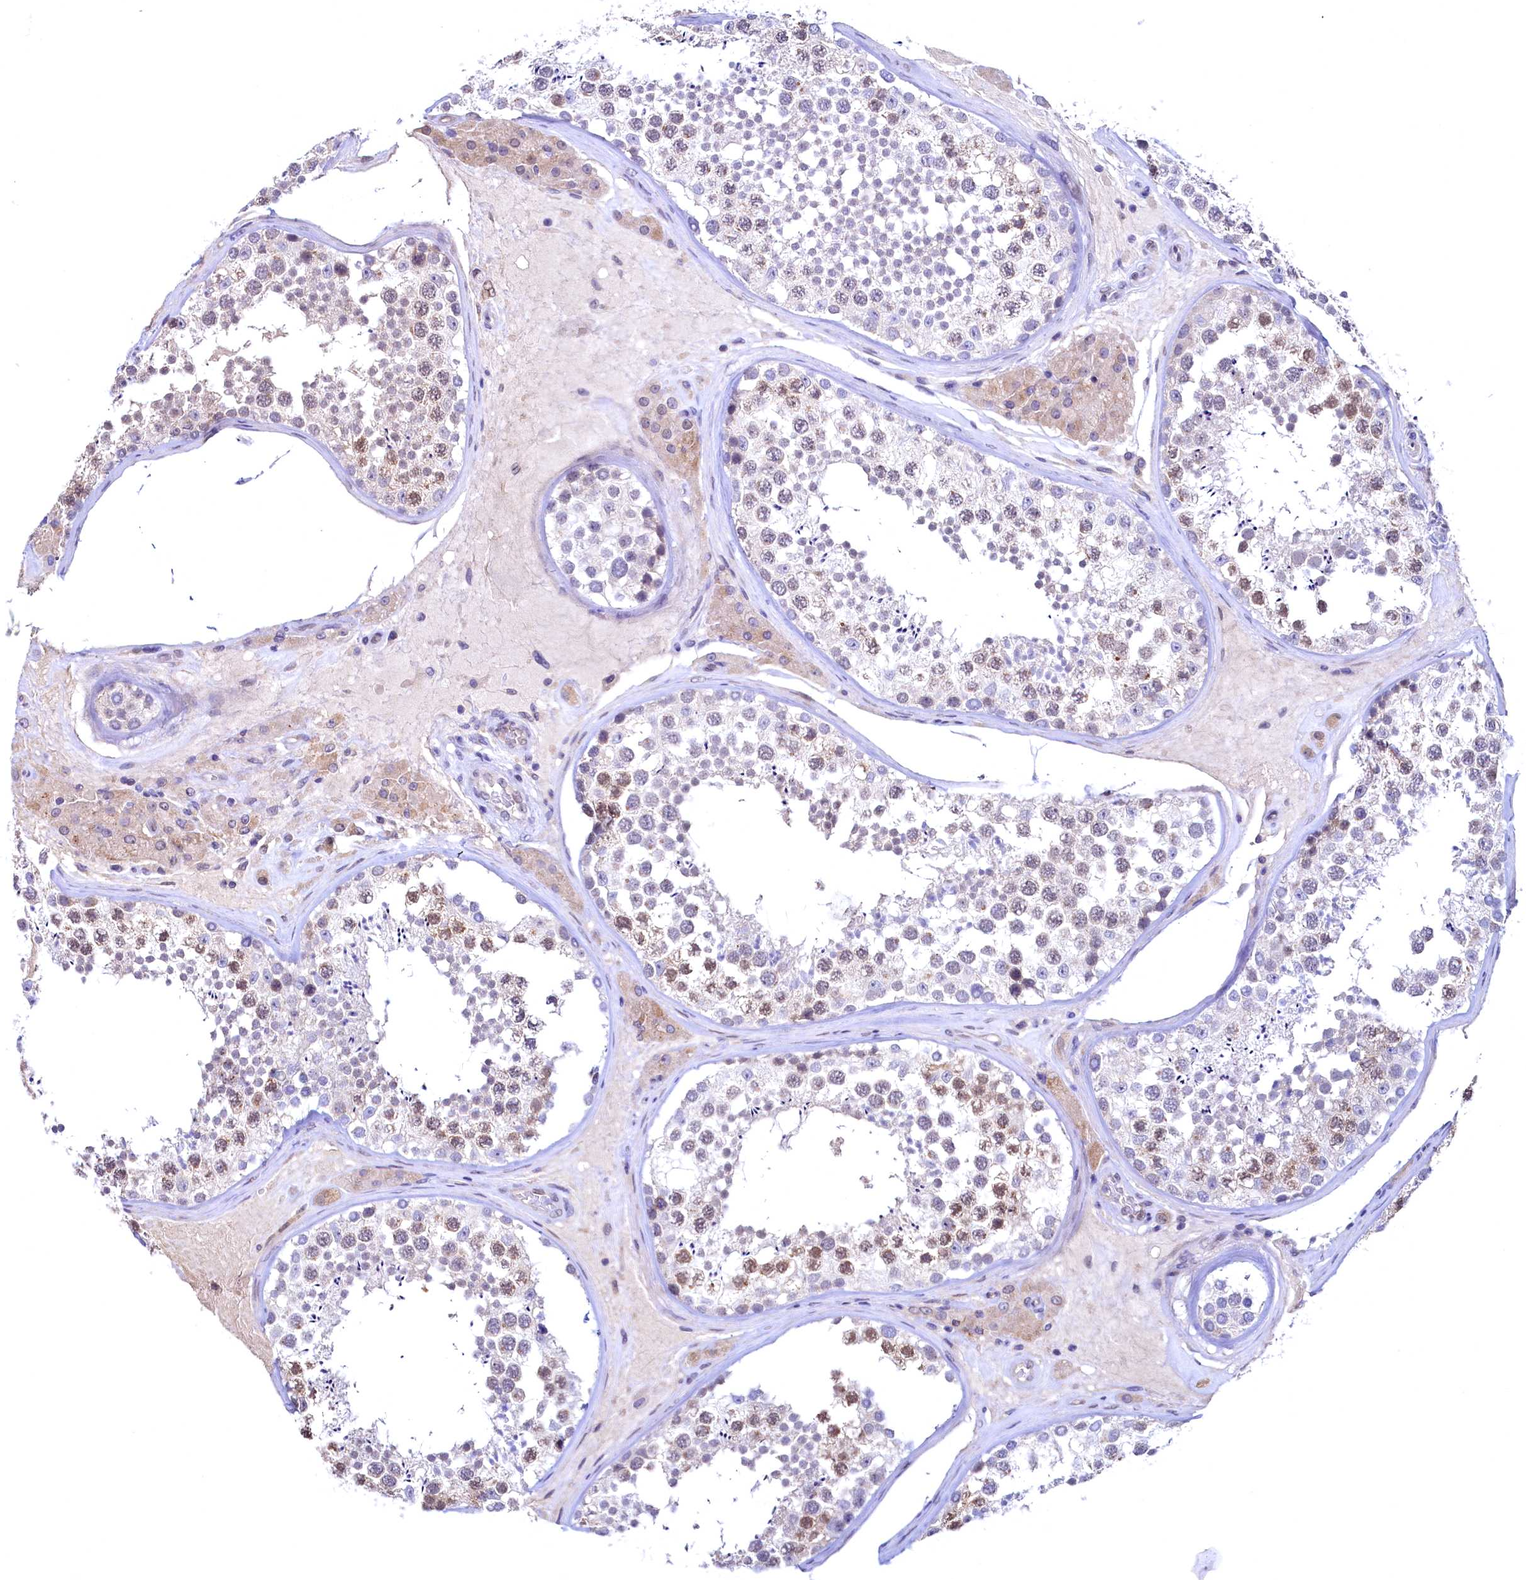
{"staining": {"intensity": "moderate", "quantity": "25%-75%", "location": "nuclear"}, "tissue": "testis", "cell_type": "Cells in seminiferous ducts", "image_type": "normal", "snomed": [{"axis": "morphology", "description": "Normal tissue, NOS"}, {"axis": "topography", "description": "Testis"}], "caption": "Testis stained with DAB immunohistochemistry shows medium levels of moderate nuclear positivity in approximately 25%-75% of cells in seminiferous ducts.", "gene": "FLYWCH2", "patient": {"sex": "male", "age": 46}}